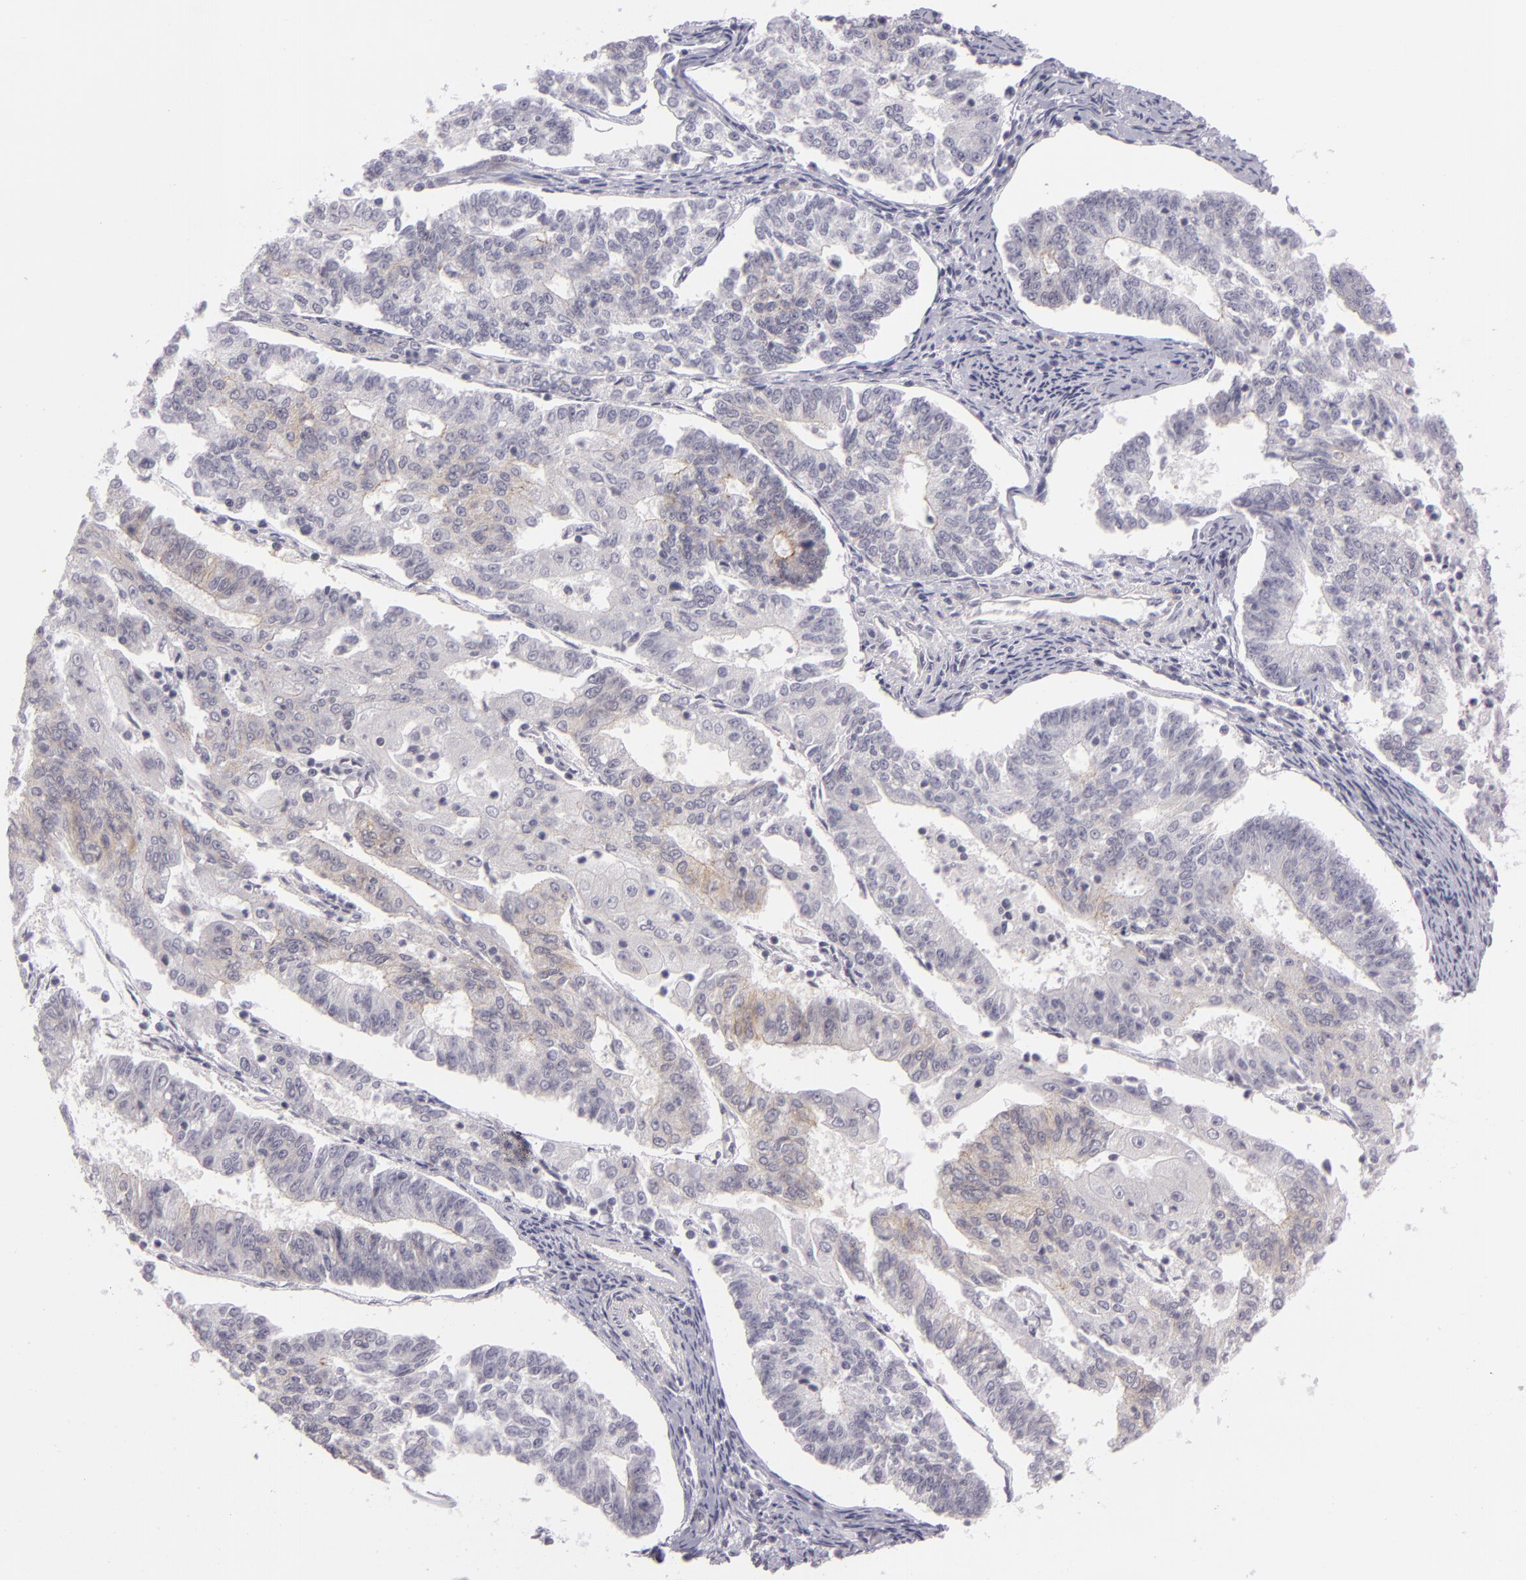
{"staining": {"intensity": "negative", "quantity": "none", "location": "none"}, "tissue": "endometrial cancer", "cell_type": "Tumor cells", "image_type": "cancer", "snomed": [{"axis": "morphology", "description": "Adenocarcinoma, NOS"}, {"axis": "topography", "description": "Endometrium"}], "caption": "Immunohistochemistry of adenocarcinoma (endometrial) exhibits no positivity in tumor cells.", "gene": "CTNNB1", "patient": {"sex": "female", "age": 56}}